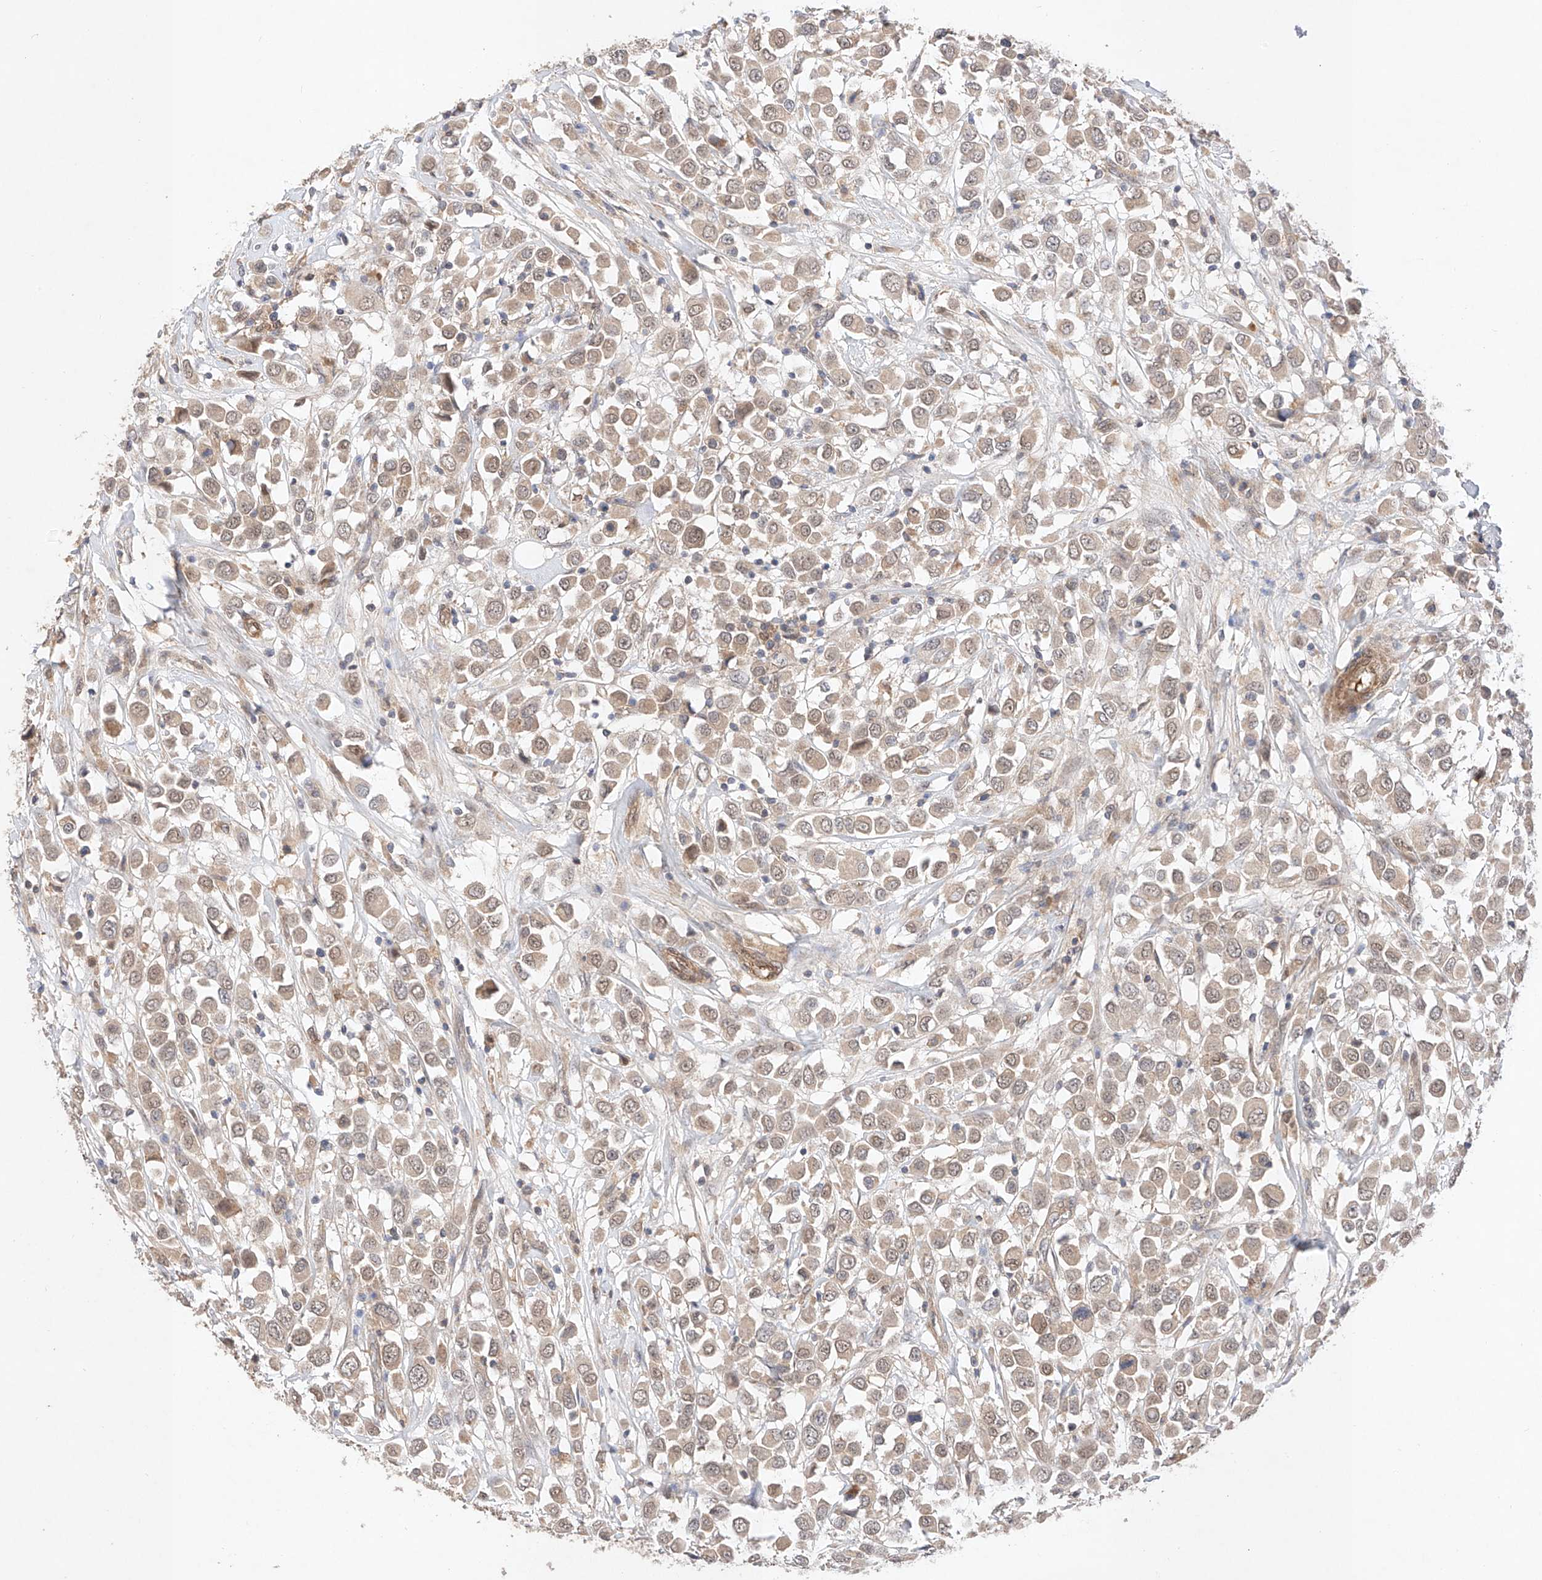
{"staining": {"intensity": "weak", "quantity": ">75%", "location": "cytoplasmic/membranous"}, "tissue": "breast cancer", "cell_type": "Tumor cells", "image_type": "cancer", "snomed": [{"axis": "morphology", "description": "Duct carcinoma"}, {"axis": "topography", "description": "Breast"}], "caption": "A high-resolution photomicrograph shows immunohistochemistry (IHC) staining of breast cancer (invasive ductal carcinoma), which exhibits weak cytoplasmic/membranous staining in approximately >75% of tumor cells.", "gene": "ZNF124", "patient": {"sex": "female", "age": 61}}